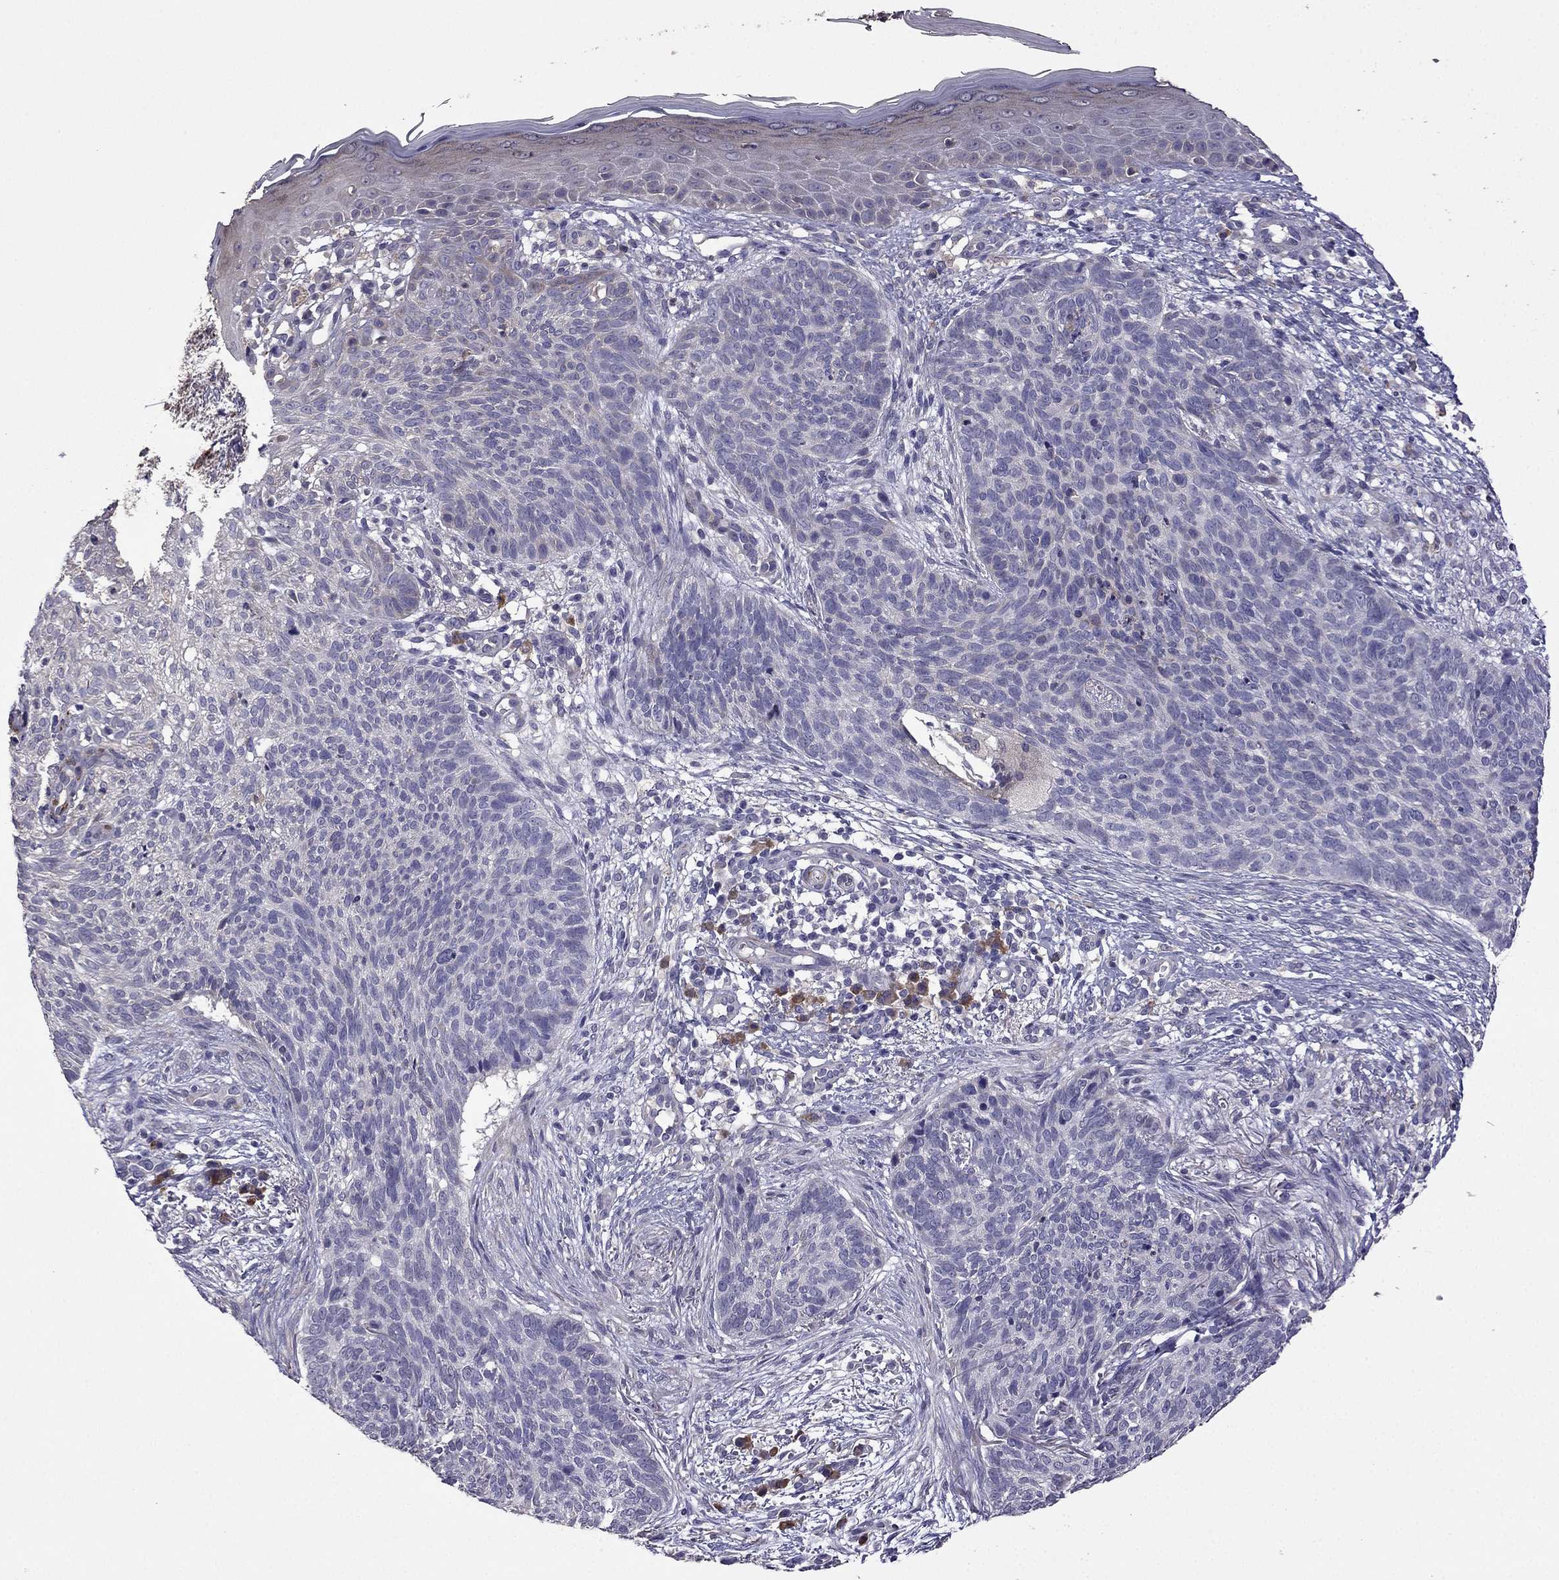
{"staining": {"intensity": "negative", "quantity": "none", "location": "none"}, "tissue": "skin cancer", "cell_type": "Tumor cells", "image_type": "cancer", "snomed": [{"axis": "morphology", "description": "Basal cell carcinoma"}, {"axis": "topography", "description": "Skin"}], "caption": "IHC micrograph of human skin basal cell carcinoma stained for a protein (brown), which displays no expression in tumor cells.", "gene": "CDH9", "patient": {"sex": "male", "age": 64}}